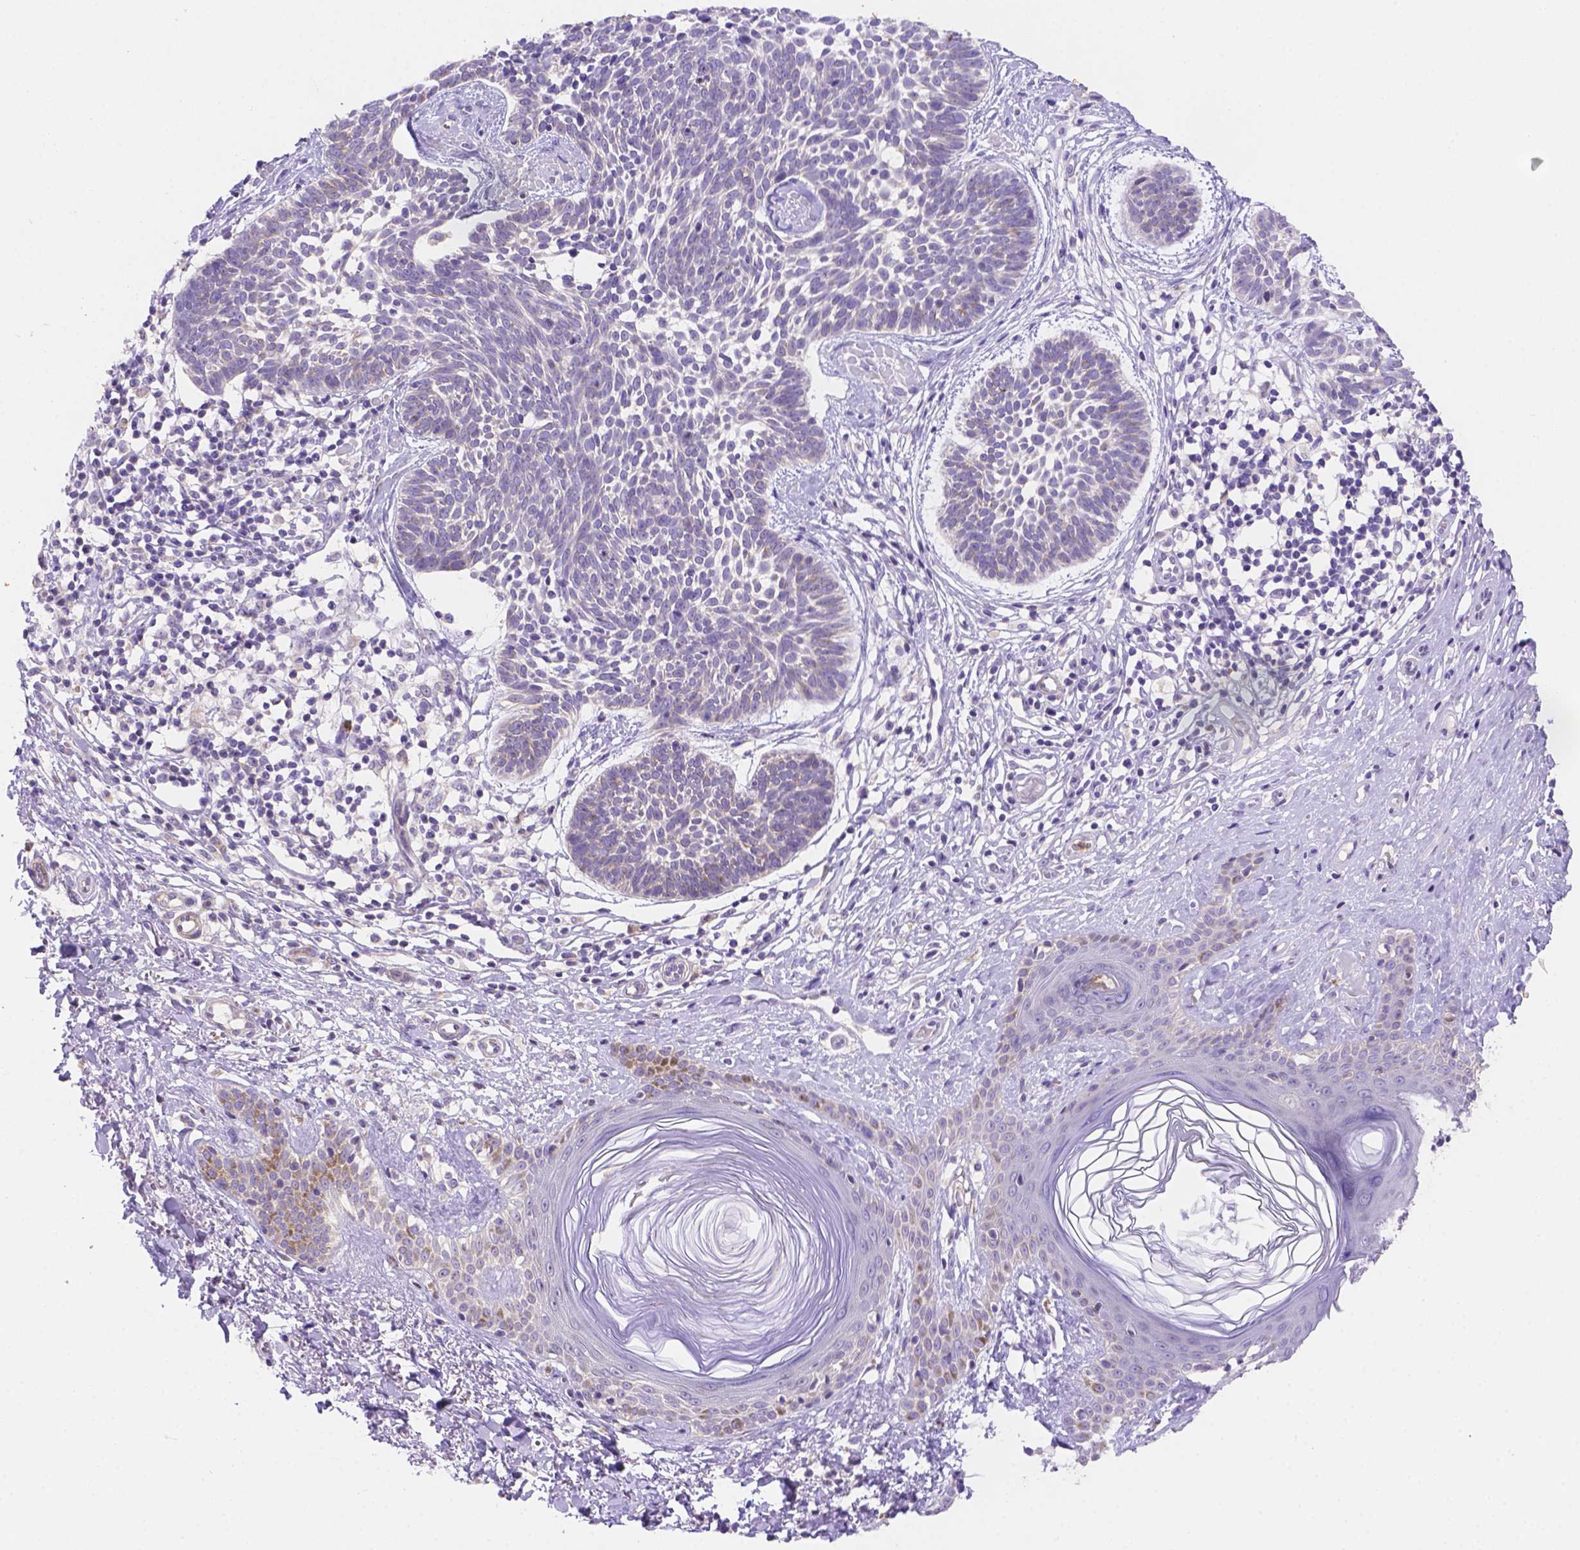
{"staining": {"intensity": "negative", "quantity": "none", "location": "none"}, "tissue": "skin cancer", "cell_type": "Tumor cells", "image_type": "cancer", "snomed": [{"axis": "morphology", "description": "Basal cell carcinoma"}, {"axis": "topography", "description": "Skin"}], "caption": "IHC of basal cell carcinoma (skin) exhibits no expression in tumor cells.", "gene": "NXPE2", "patient": {"sex": "male", "age": 85}}